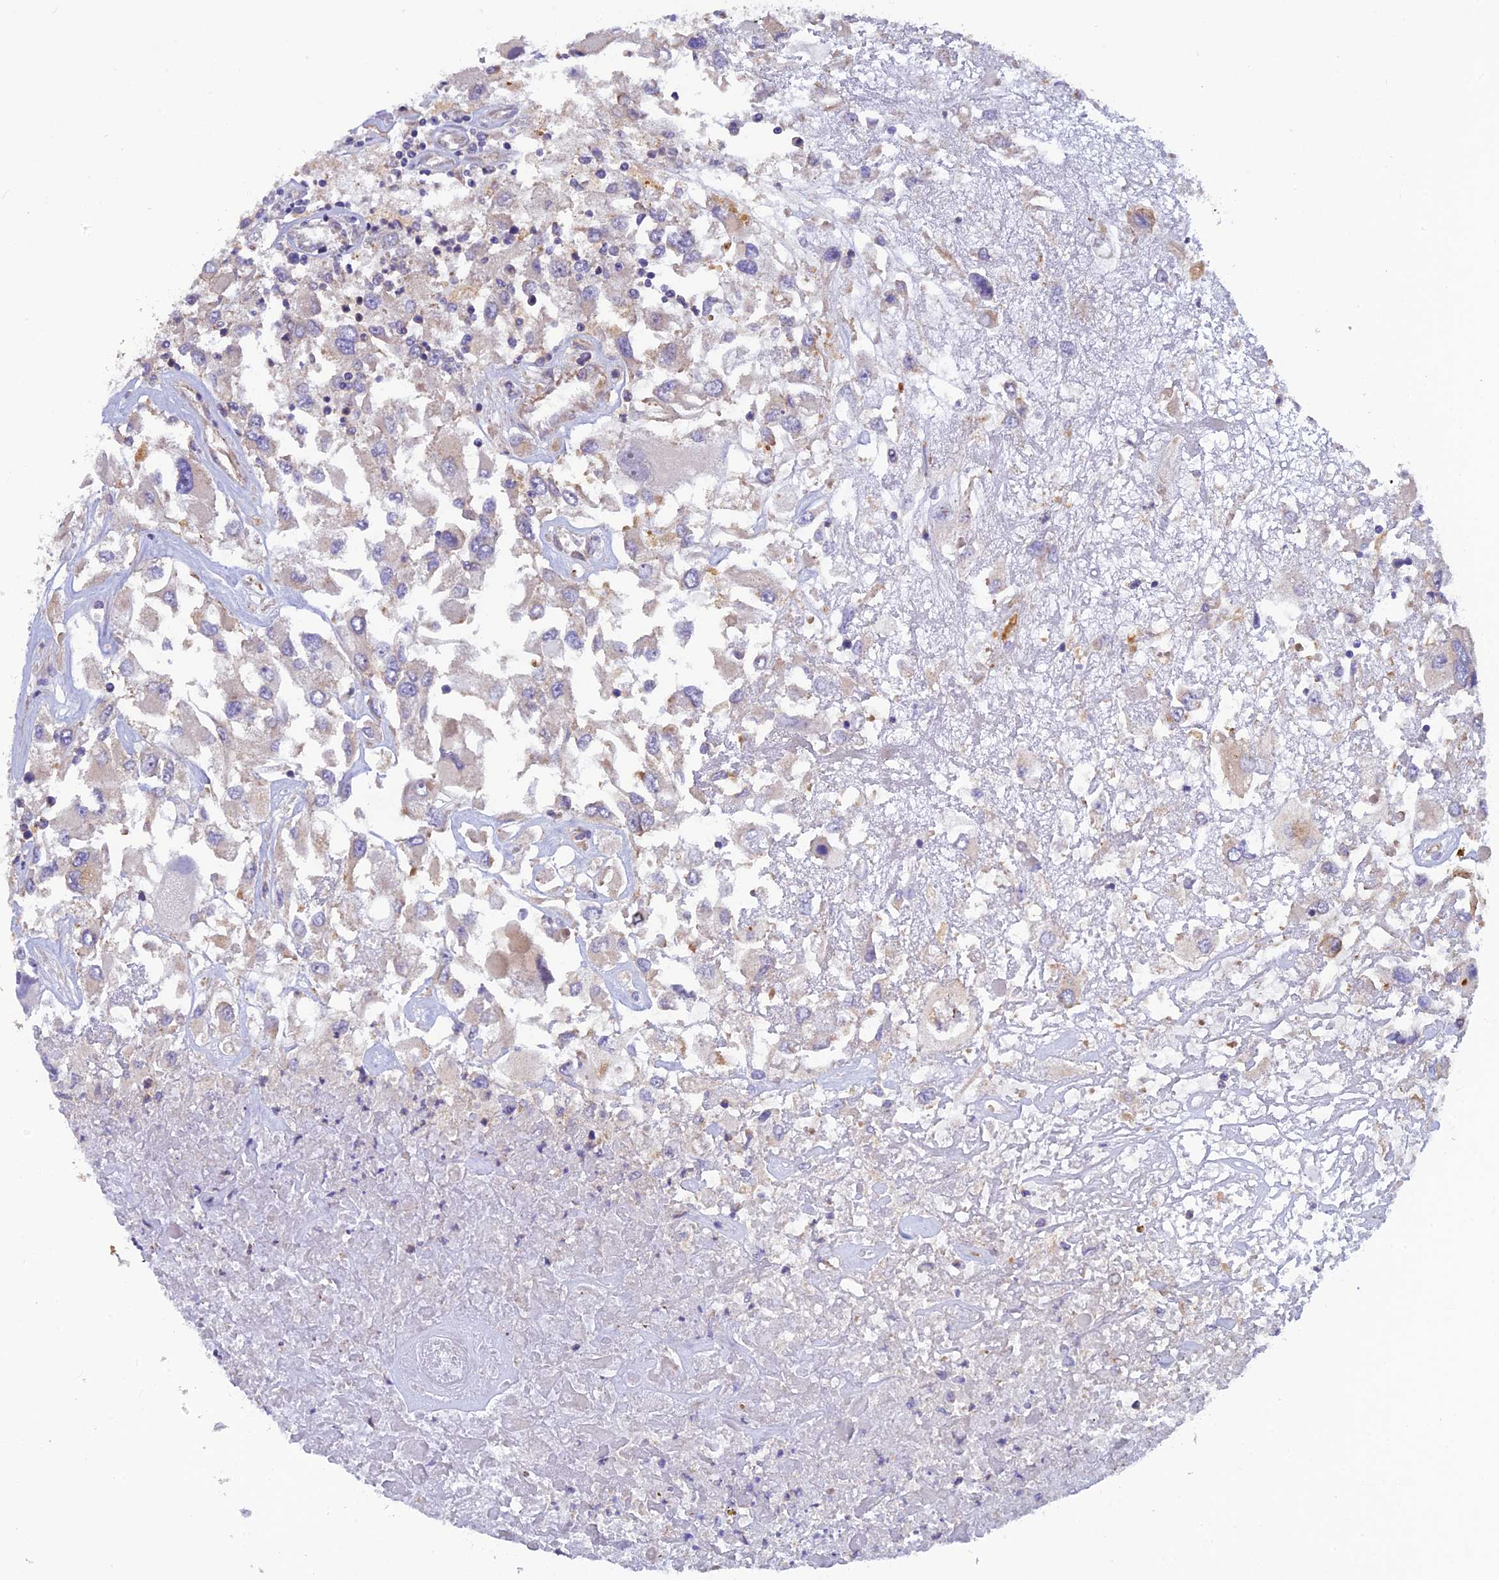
{"staining": {"intensity": "weak", "quantity": "<25%", "location": "cytoplasmic/membranous"}, "tissue": "renal cancer", "cell_type": "Tumor cells", "image_type": "cancer", "snomed": [{"axis": "morphology", "description": "Adenocarcinoma, NOS"}, {"axis": "topography", "description": "Kidney"}], "caption": "Human renal adenocarcinoma stained for a protein using immunohistochemistry exhibits no positivity in tumor cells.", "gene": "ADAMTS15", "patient": {"sex": "female", "age": 52}}